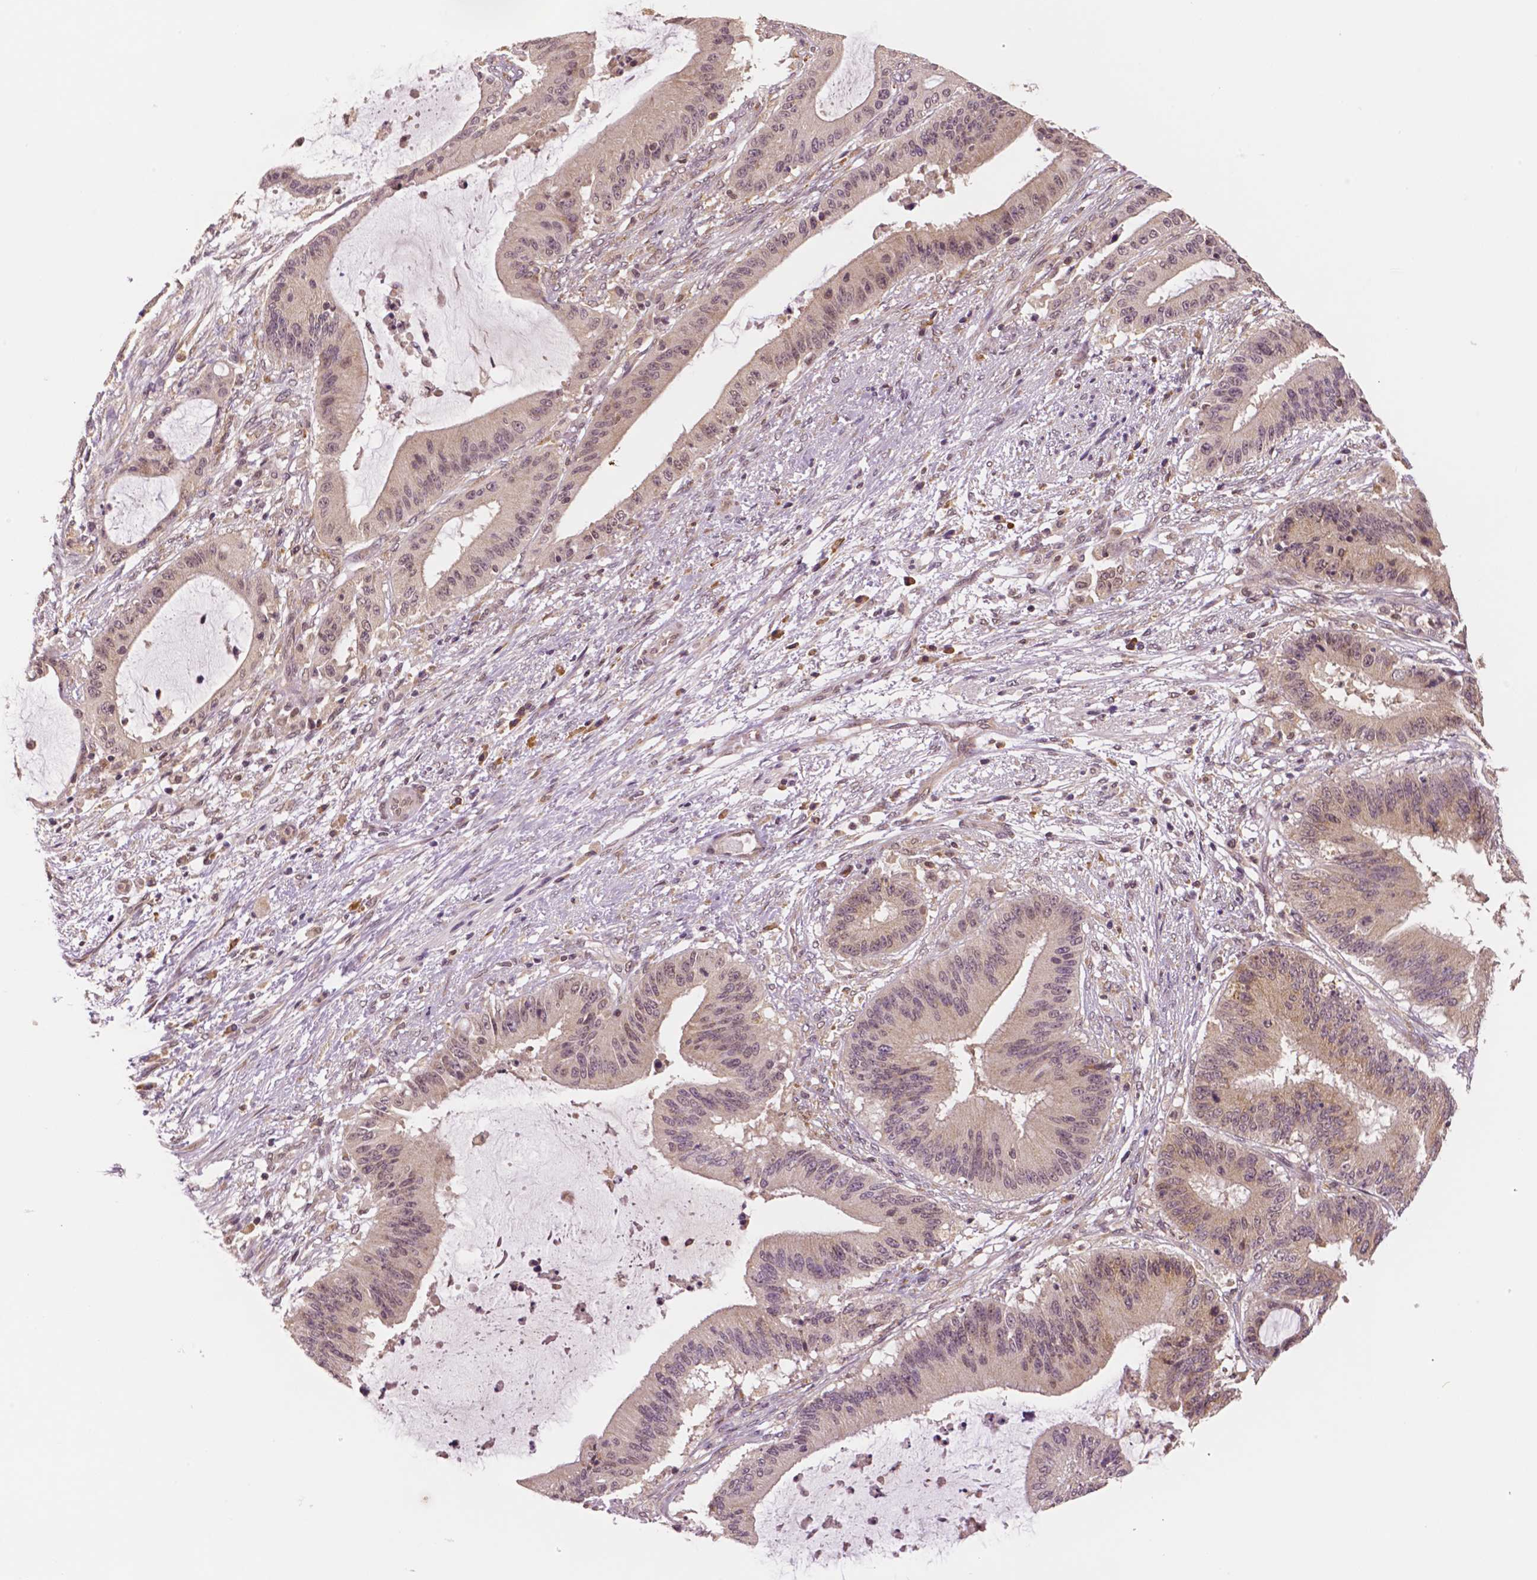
{"staining": {"intensity": "weak", "quantity": "25%-75%", "location": "cytoplasmic/membranous"}, "tissue": "liver cancer", "cell_type": "Tumor cells", "image_type": "cancer", "snomed": [{"axis": "morphology", "description": "Normal tissue, NOS"}, {"axis": "morphology", "description": "Cholangiocarcinoma"}, {"axis": "topography", "description": "Liver"}, {"axis": "topography", "description": "Peripheral nerve tissue"}], "caption": "An image of cholangiocarcinoma (liver) stained for a protein demonstrates weak cytoplasmic/membranous brown staining in tumor cells. The protein is stained brown, and the nuclei are stained in blue (DAB IHC with brightfield microscopy, high magnification).", "gene": "STAT3", "patient": {"sex": "female", "age": 73}}